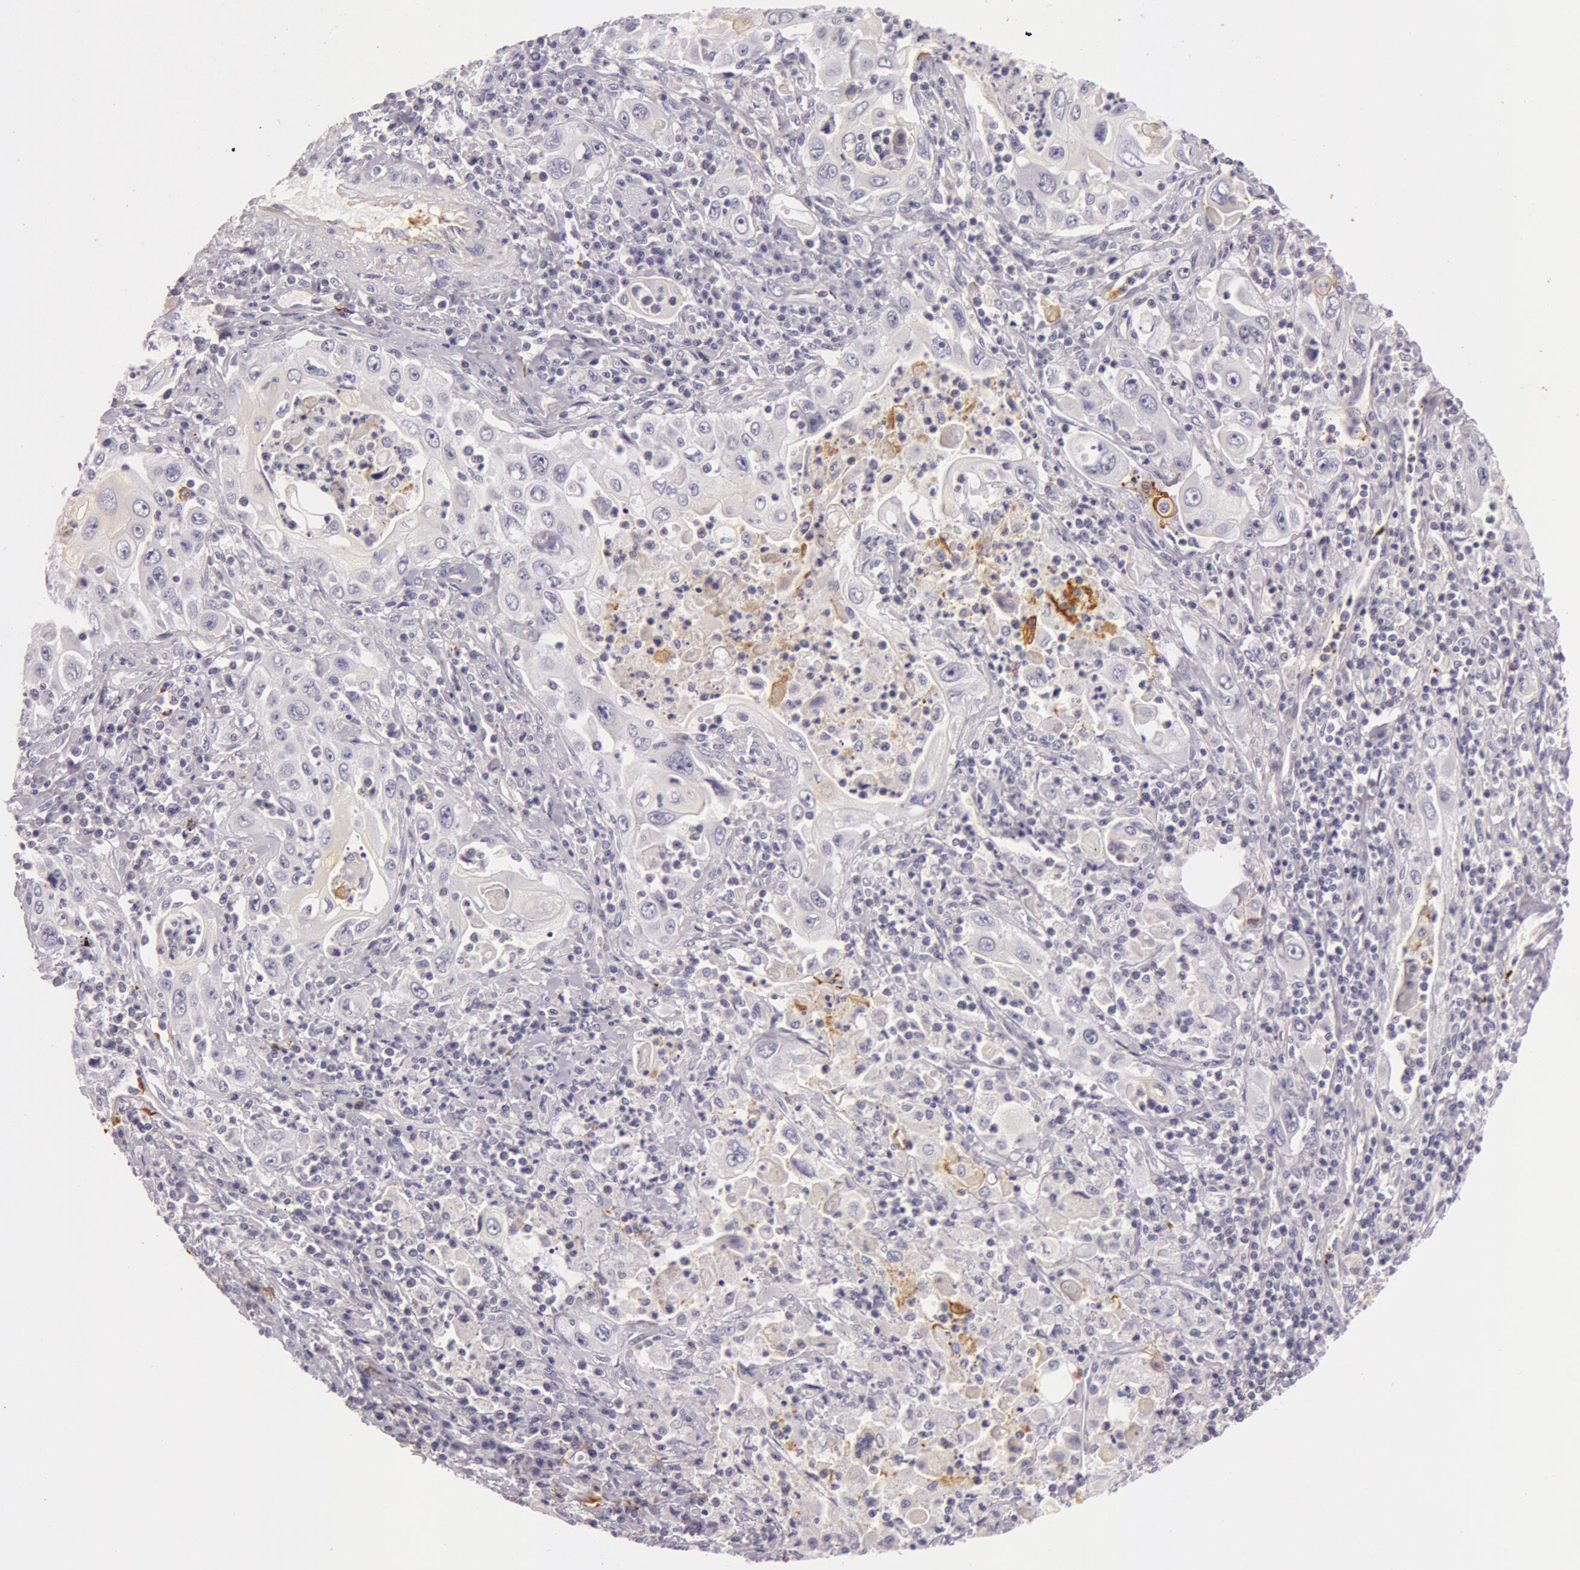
{"staining": {"intensity": "negative", "quantity": "none", "location": "none"}, "tissue": "pancreatic cancer", "cell_type": "Tumor cells", "image_type": "cancer", "snomed": [{"axis": "morphology", "description": "Adenocarcinoma, NOS"}, {"axis": "topography", "description": "Pancreas"}], "caption": "High power microscopy histopathology image of an IHC histopathology image of pancreatic adenocarcinoma, revealing no significant expression in tumor cells.", "gene": "C4BPA", "patient": {"sex": "male", "age": 70}}